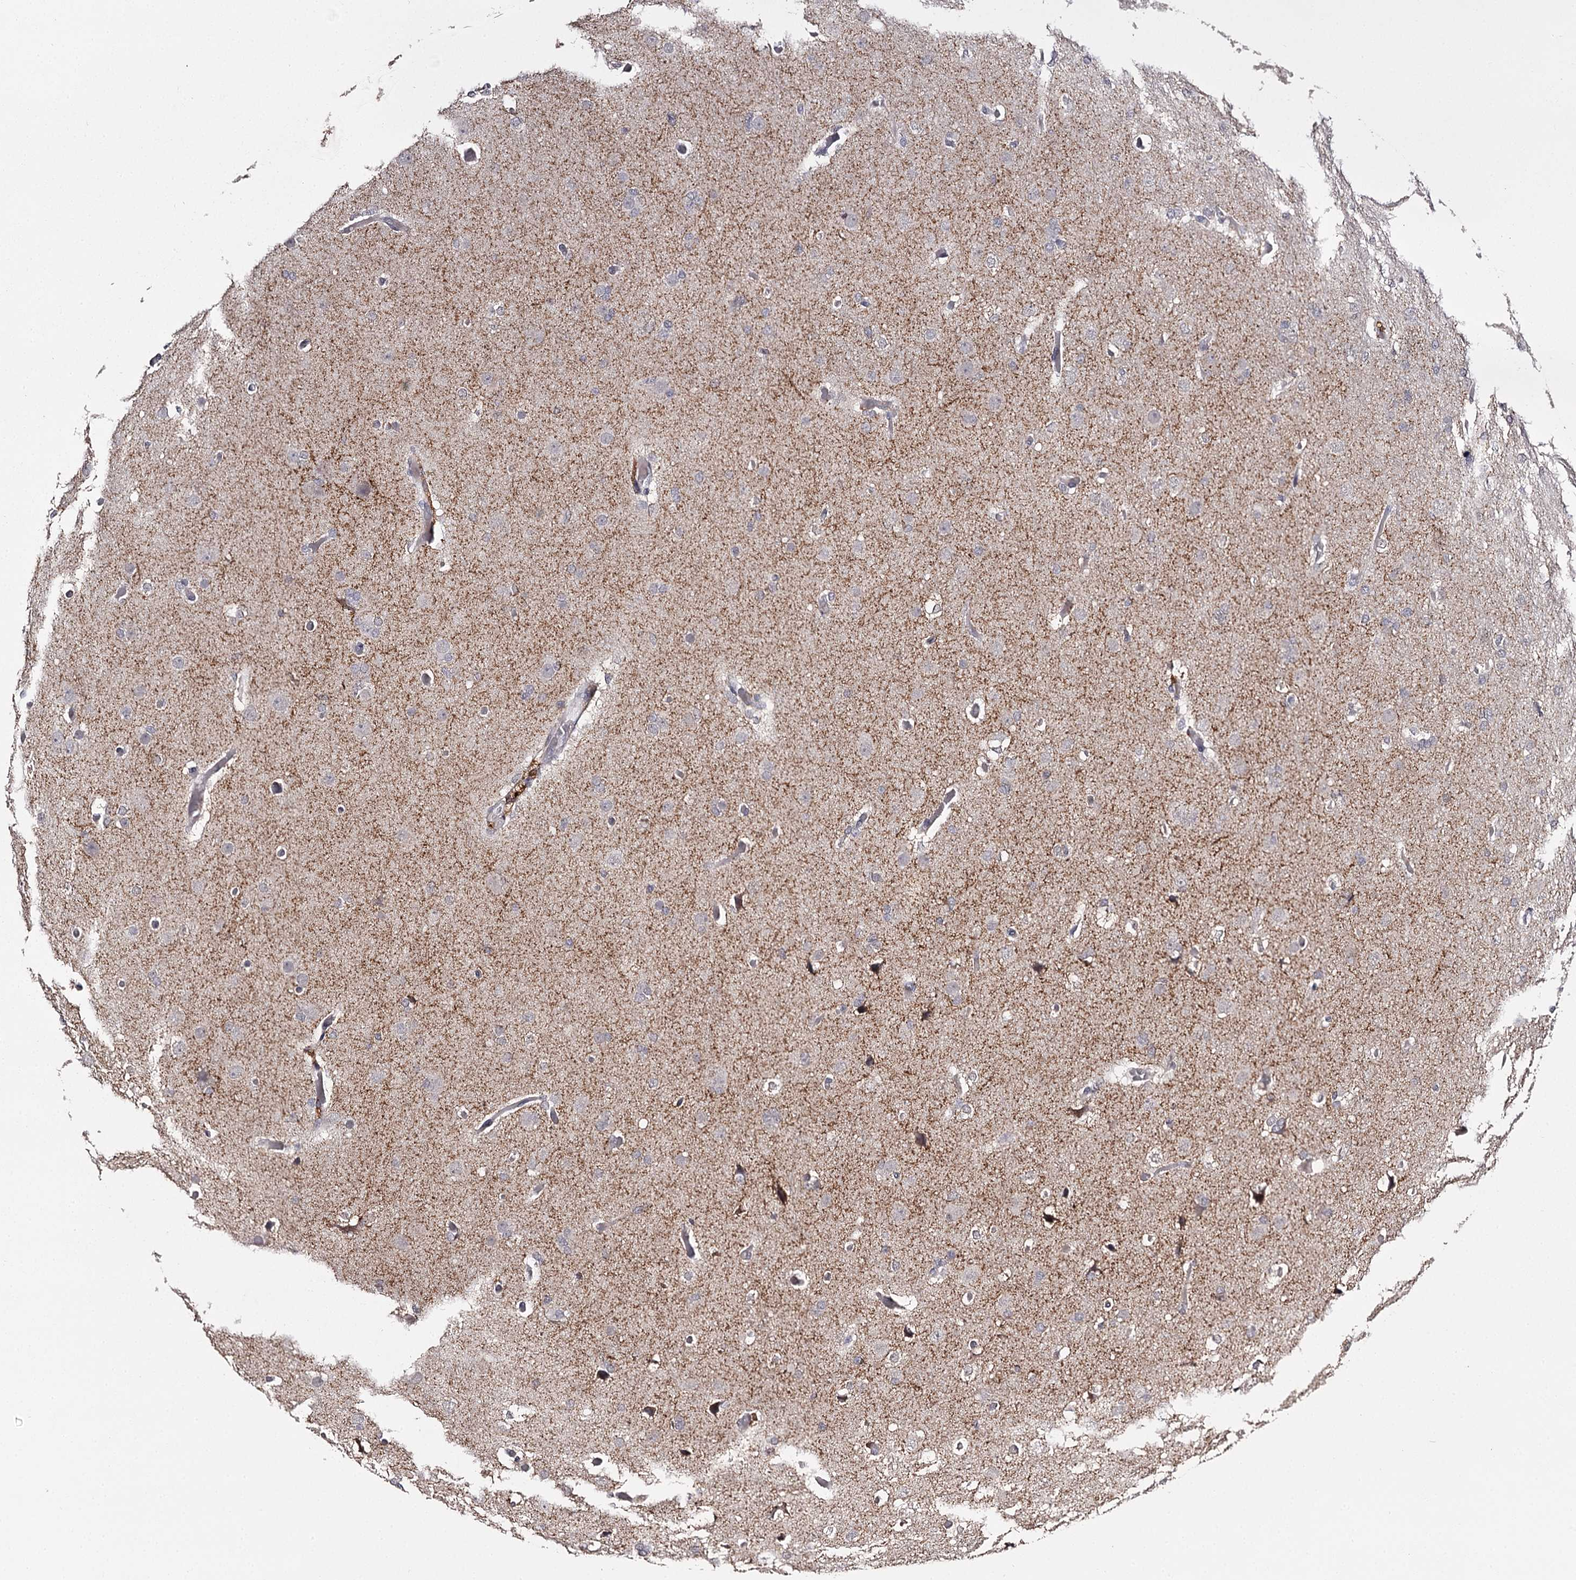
{"staining": {"intensity": "negative", "quantity": "none", "location": "none"}, "tissue": "glioma", "cell_type": "Tumor cells", "image_type": "cancer", "snomed": [{"axis": "morphology", "description": "Glioma, malignant, High grade"}, {"axis": "topography", "description": "Cerebral cortex"}], "caption": "Glioma was stained to show a protein in brown. There is no significant positivity in tumor cells.", "gene": "SLC32A1", "patient": {"sex": "female", "age": 36}}